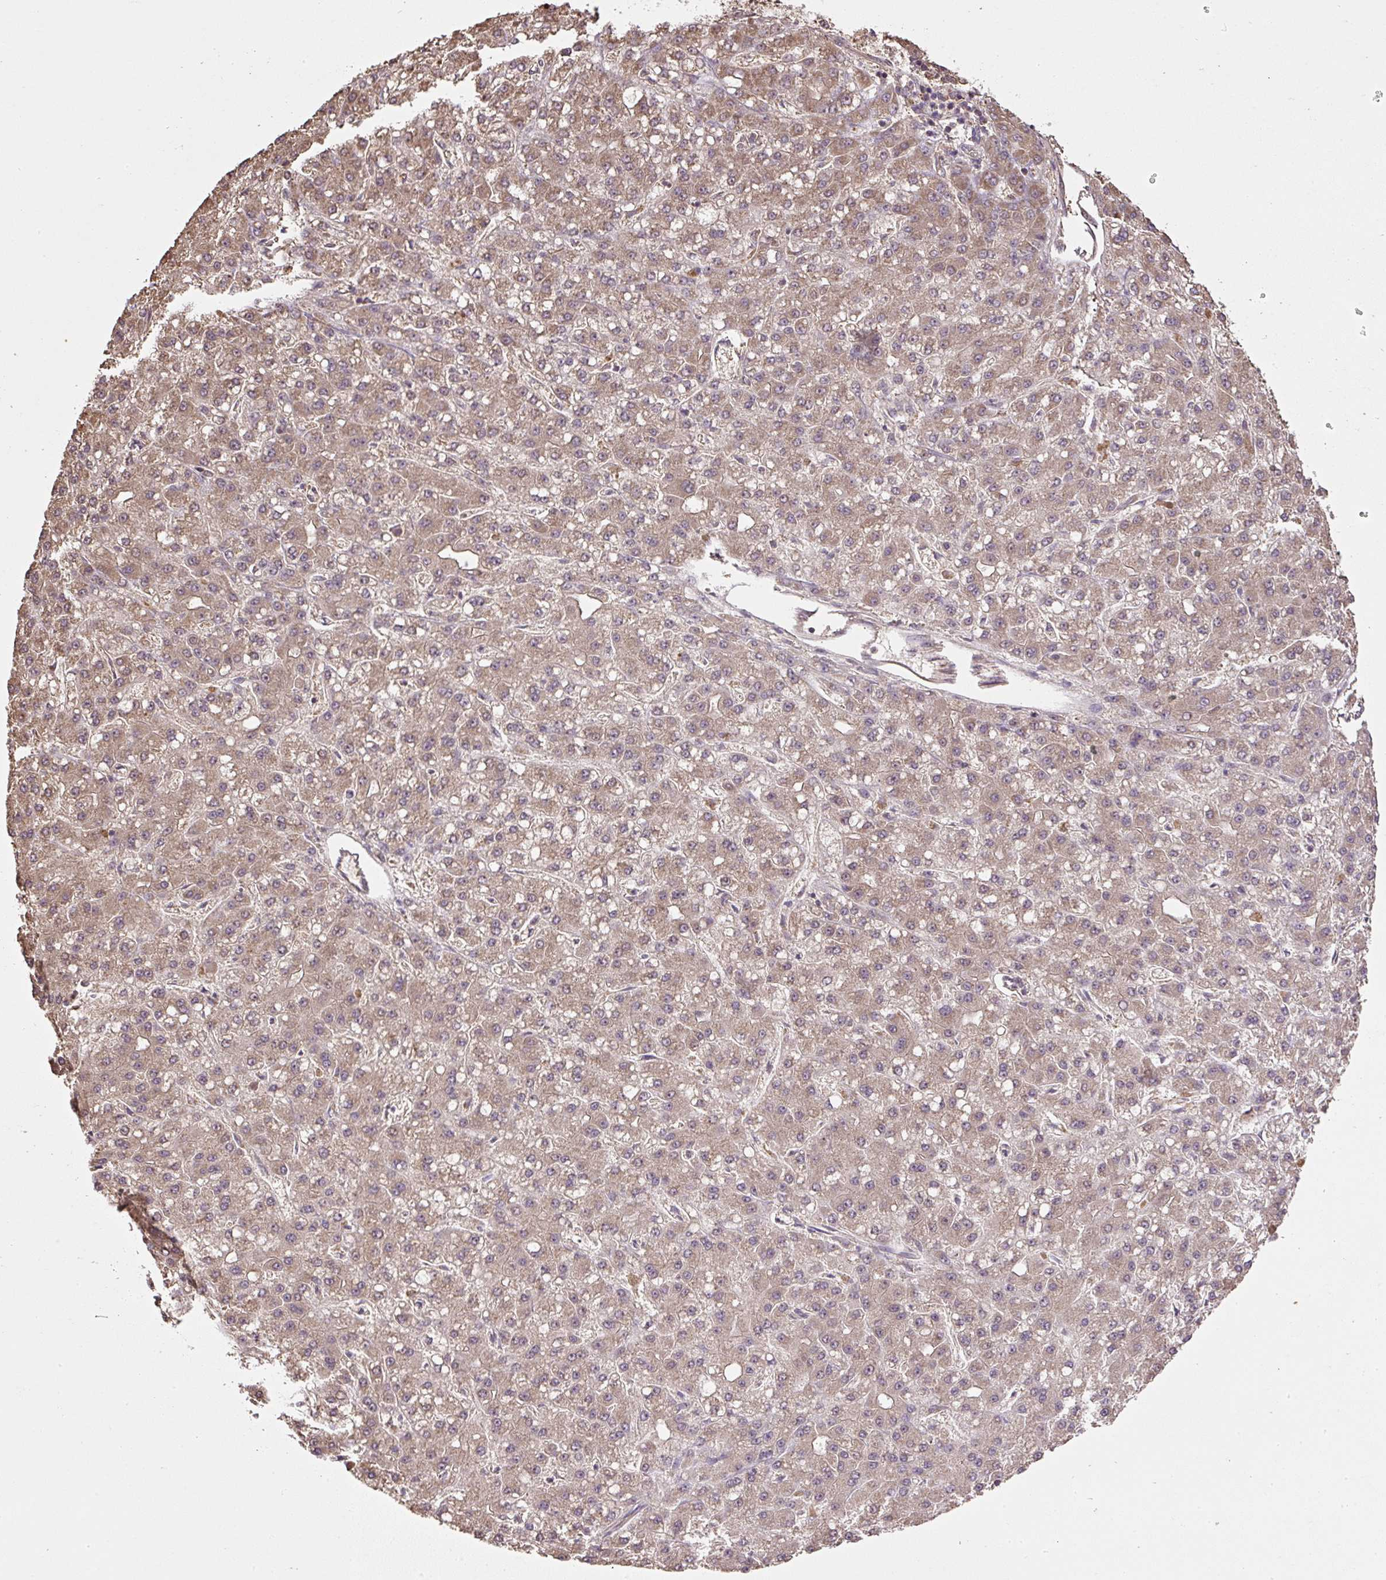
{"staining": {"intensity": "moderate", "quantity": ">75%", "location": "cytoplasmic/membranous"}, "tissue": "liver cancer", "cell_type": "Tumor cells", "image_type": "cancer", "snomed": [{"axis": "morphology", "description": "Carcinoma, Hepatocellular, NOS"}, {"axis": "topography", "description": "Liver"}], "caption": "Protein staining exhibits moderate cytoplasmic/membranous positivity in about >75% of tumor cells in liver cancer.", "gene": "TMEM170B", "patient": {"sex": "male", "age": 67}}